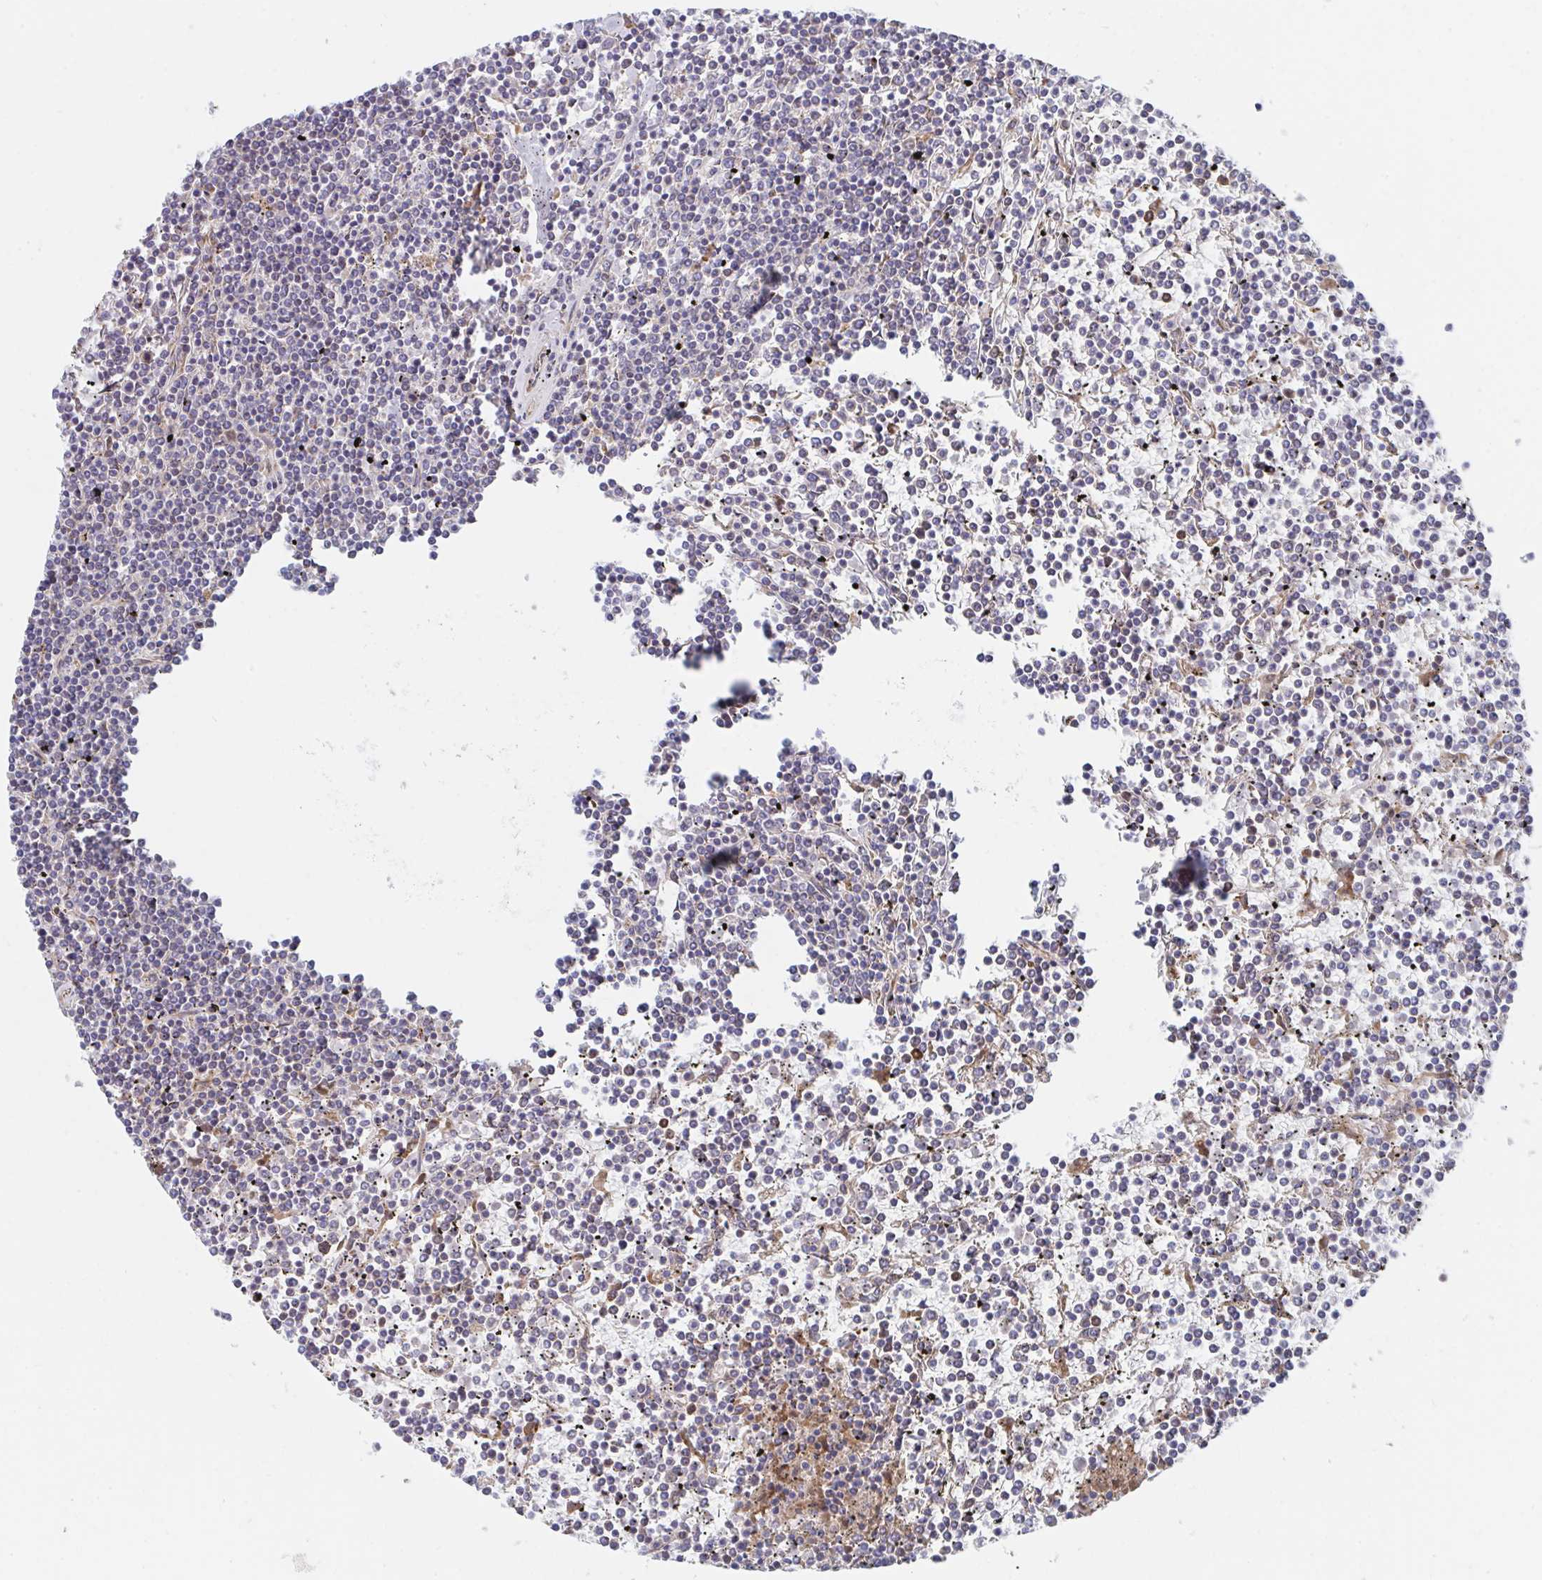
{"staining": {"intensity": "negative", "quantity": "none", "location": "none"}, "tissue": "lymphoma", "cell_type": "Tumor cells", "image_type": "cancer", "snomed": [{"axis": "morphology", "description": "Malignant lymphoma, non-Hodgkin's type, Low grade"}, {"axis": "topography", "description": "Spleen"}], "caption": "Immunohistochemistry image of human lymphoma stained for a protein (brown), which demonstrates no expression in tumor cells.", "gene": "FJX1", "patient": {"sex": "female", "age": 19}}